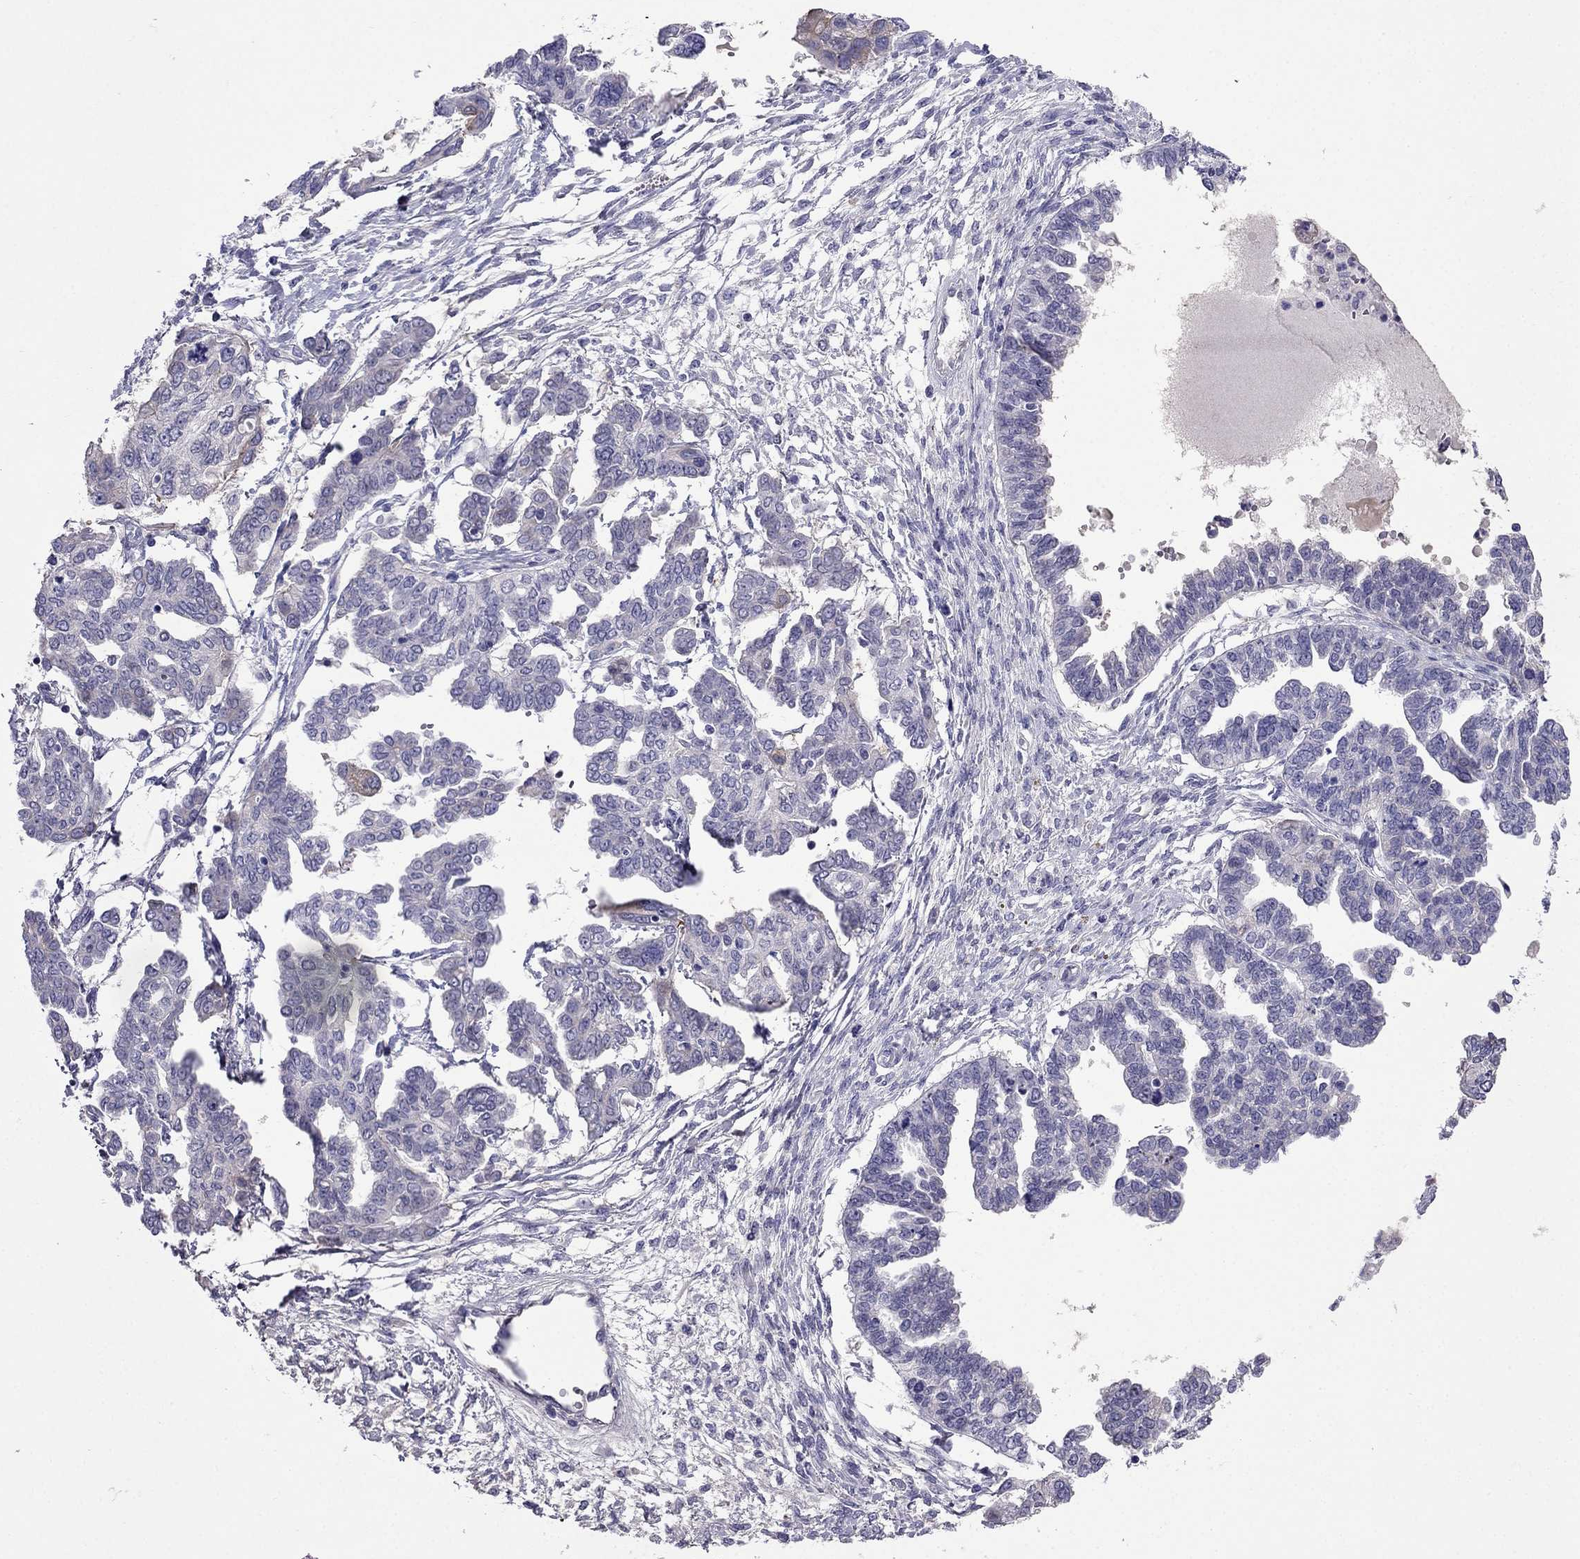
{"staining": {"intensity": "negative", "quantity": "none", "location": "none"}, "tissue": "ovarian cancer", "cell_type": "Tumor cells", "image_type": "cancer", "snomed": [{"axis": "morphology", "description": "Cystadenocarcinoma, serous, NOS"}, {"axis": "topography", "description": "Ovary"}], "caption": "Immunohistochemistry (IHC) histopathology image of neoplastic tissue: ovarian serous cystadenocarcinoma stained with DAB (3,3'-diaminobenzidine) demonstrates no significant protein staining in tumor cells.", "gene": "TBC1D21", "patient": {"sex": "female", "age": 53}}